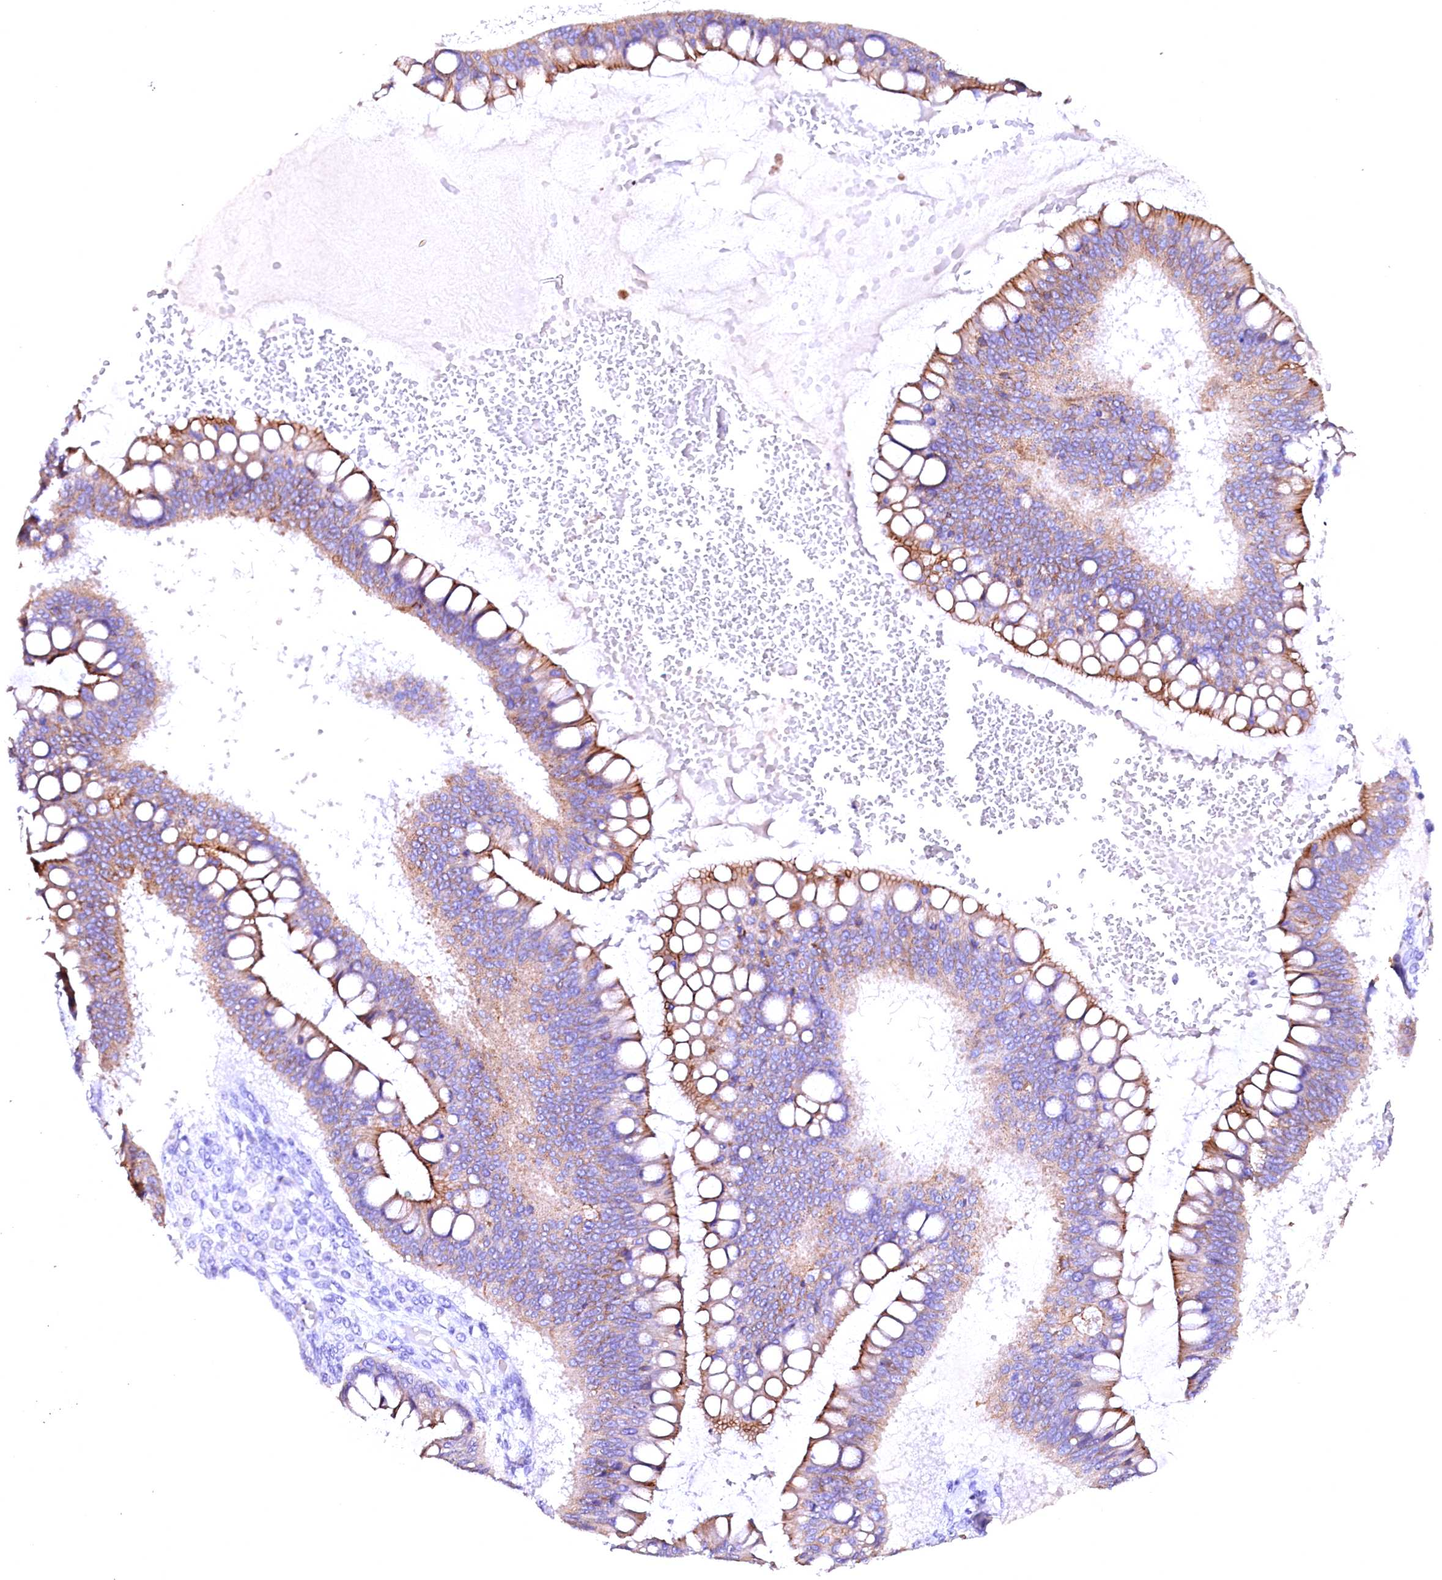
{"staining": {"intensity": "moderate", "quantity": "25%-75%", "location": "cytoplasmic/membranous"}, "tissue": "ovarian cancer", "cell_type": "Tumor cells", "image_type": "cancer", "snomed": [{"axis": "morphology", "description": "Cystadenocarcinoma, mucinous, NOS"}, {"axis": "topography", "description": "Ovary"}], "caption": "Protein expression analysis of human ovarian cancer (mucinous cystadenocarcinoma) reveals moderate cytoplasmic/membranous expression in approximately 25%-75% of tumor cells.", "gene": "VPS36", "patient": {"sex": "female", "age": 73}}